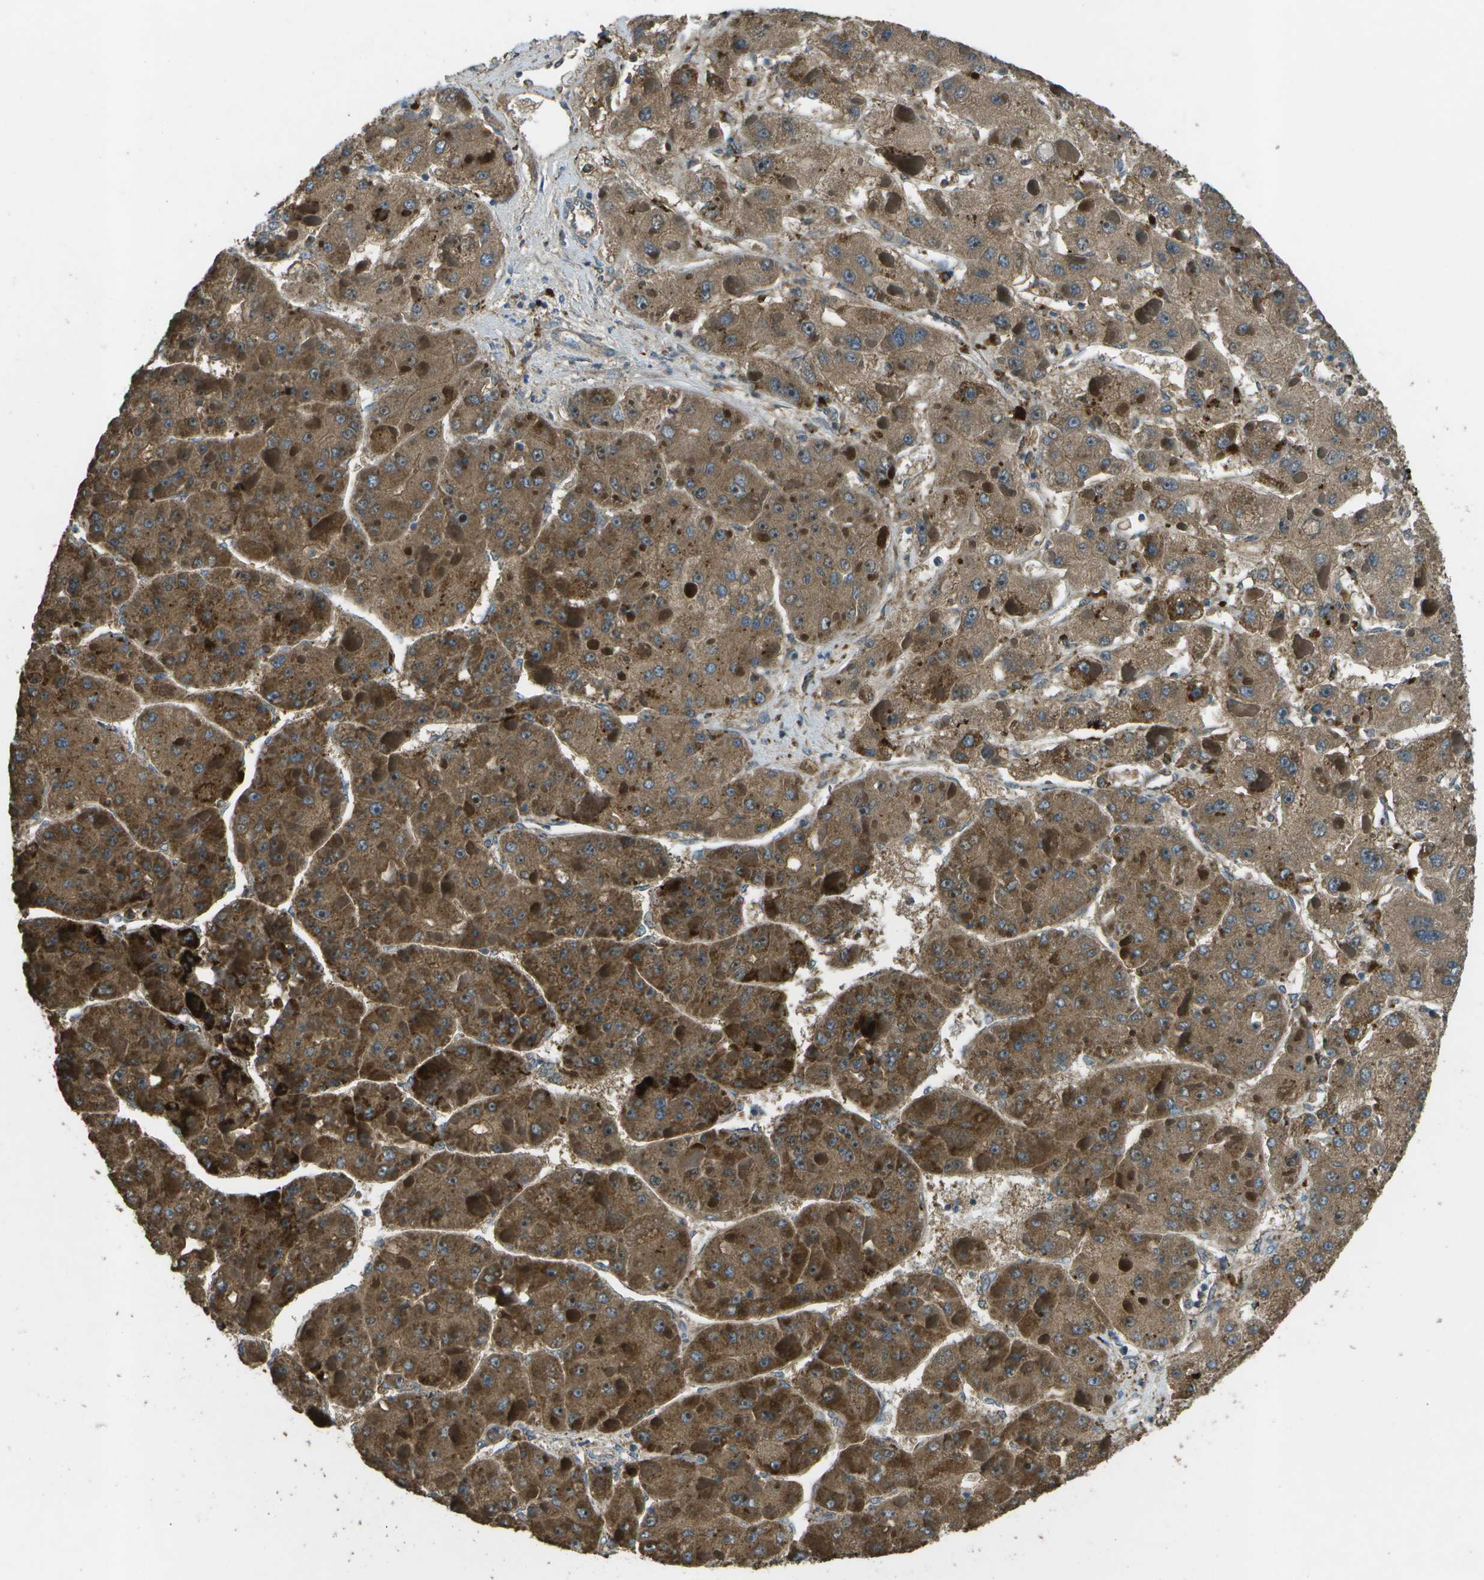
{"staining": {"intensity": "strong", "quantity": ">75%", "location": "cytoplasmic/membranous"}, "tissue": "liver cancer", "cell_type": "Tumor cells", "image_type": "cancer", "snomed": [{"axis": "morphology", "description": "Carcinoma, Hepatocellular, NOS"}, {"axis": "topography", "description": "Liver"}], "caption": "DAB (3,3'-diaminobenzidine) immunohistochemical staining of human hepatocellular carcinoma (liver) displays strong cytoplasmic/membranous protein expression in approximately >75% of tumor cells. (DAB IHC with brightfield microscopy, high magnification).", "gene": "PXYLP1", "patient": {"sex": "female", "age": 73}}